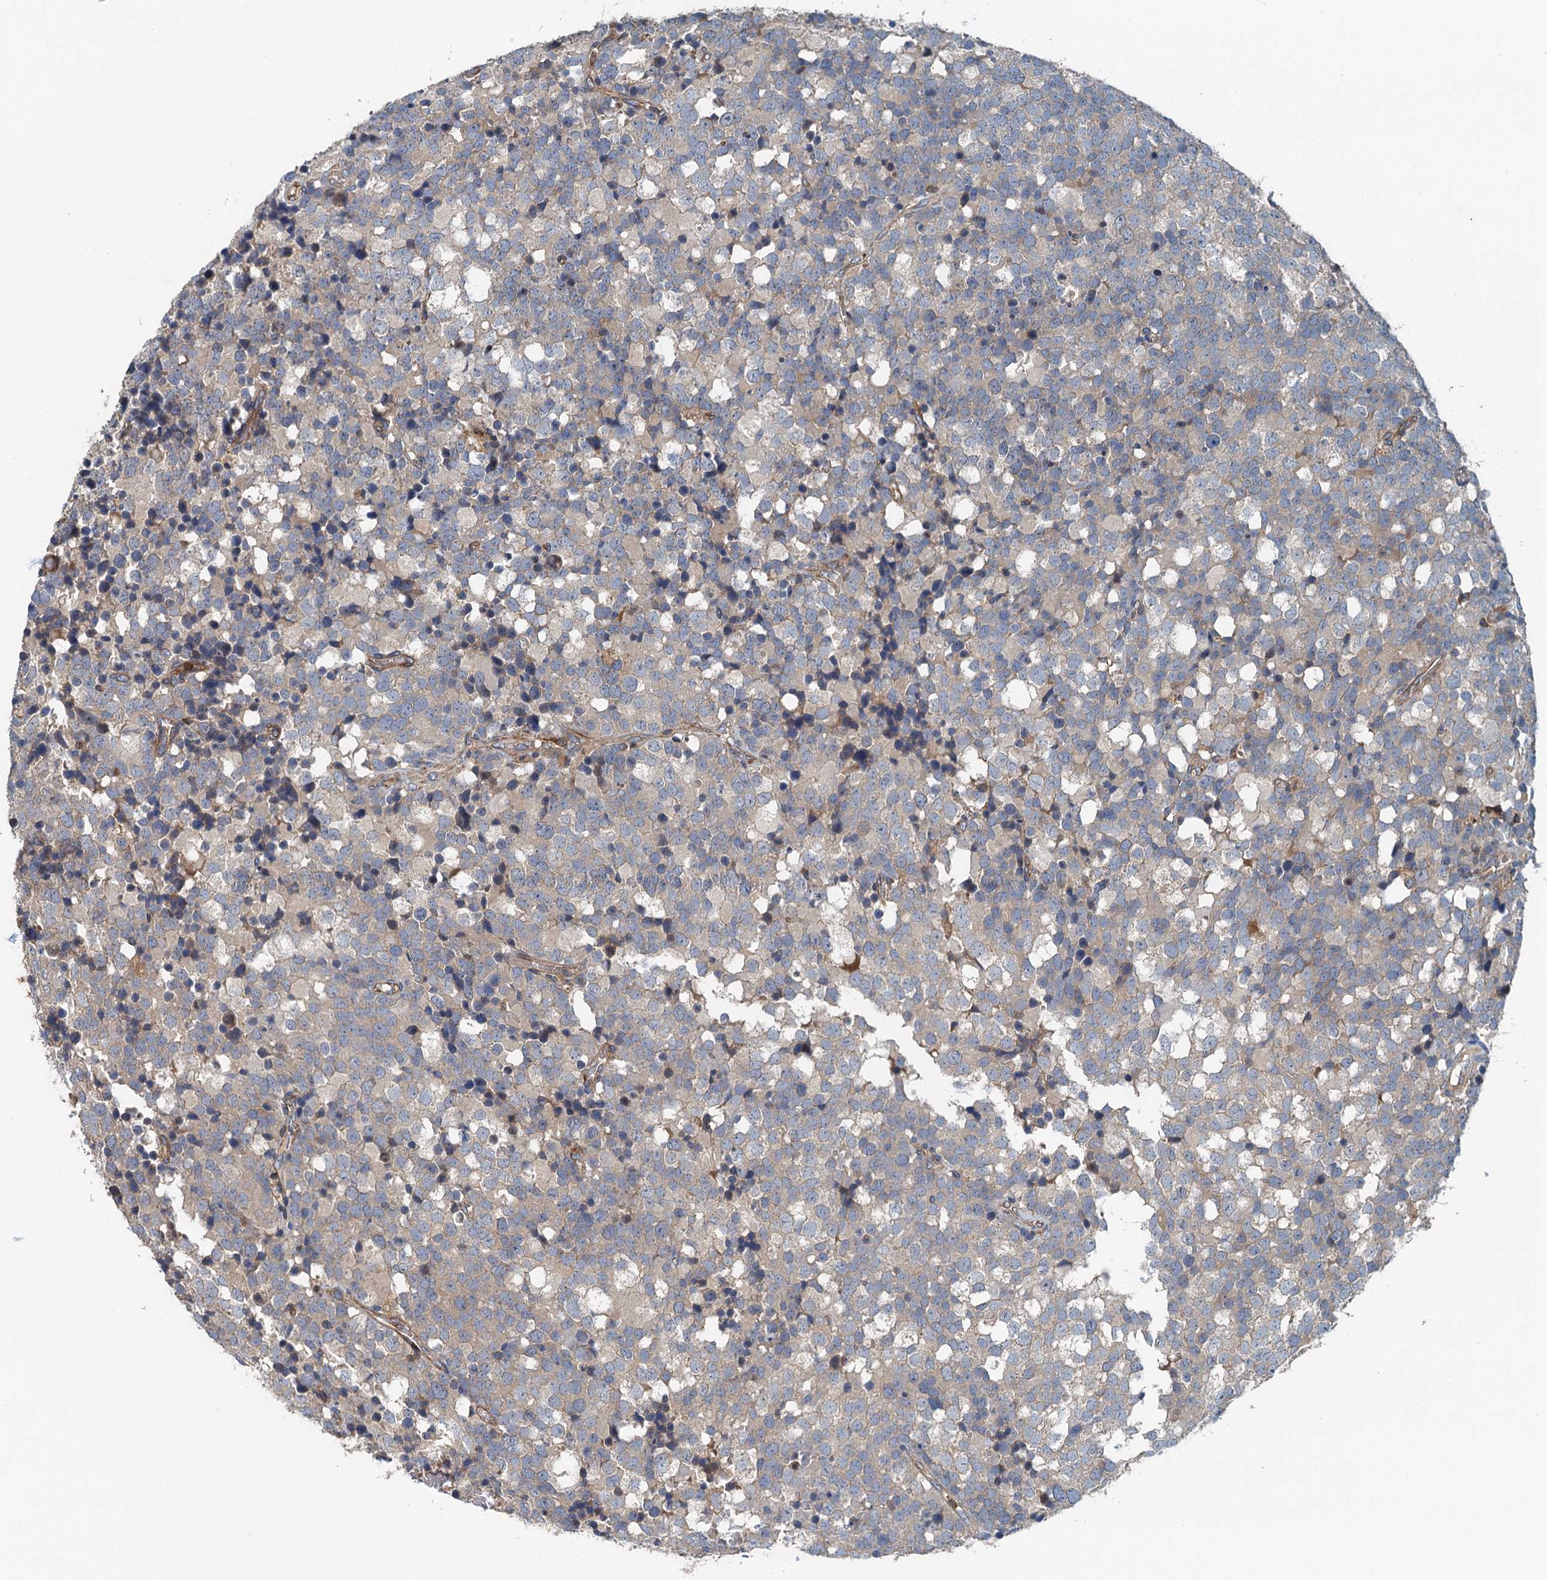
{"staining": {"intensity": "weak", "quantity": "<25%", "location": "cytoplasmic/membranous"}, "tissue": "testis cancer", "cell_type": "Tumor cells", "image_type": "cancer", "snomed": [{"axis": "morphology", "description": "Seminoma, NOS"}, {"axis": "topography", "description": "Testis"}], "caption": "Immunohistochemistry (IHC) micrograph of neoplastic tissue: human testis cancer (seminoma) stained with DAB (3,3'-diaminobenzidine) displays no significant protein staining in tumor cells.", "gene": "PPP1R14D", "patient": {"sex": "male", "age": 71}}